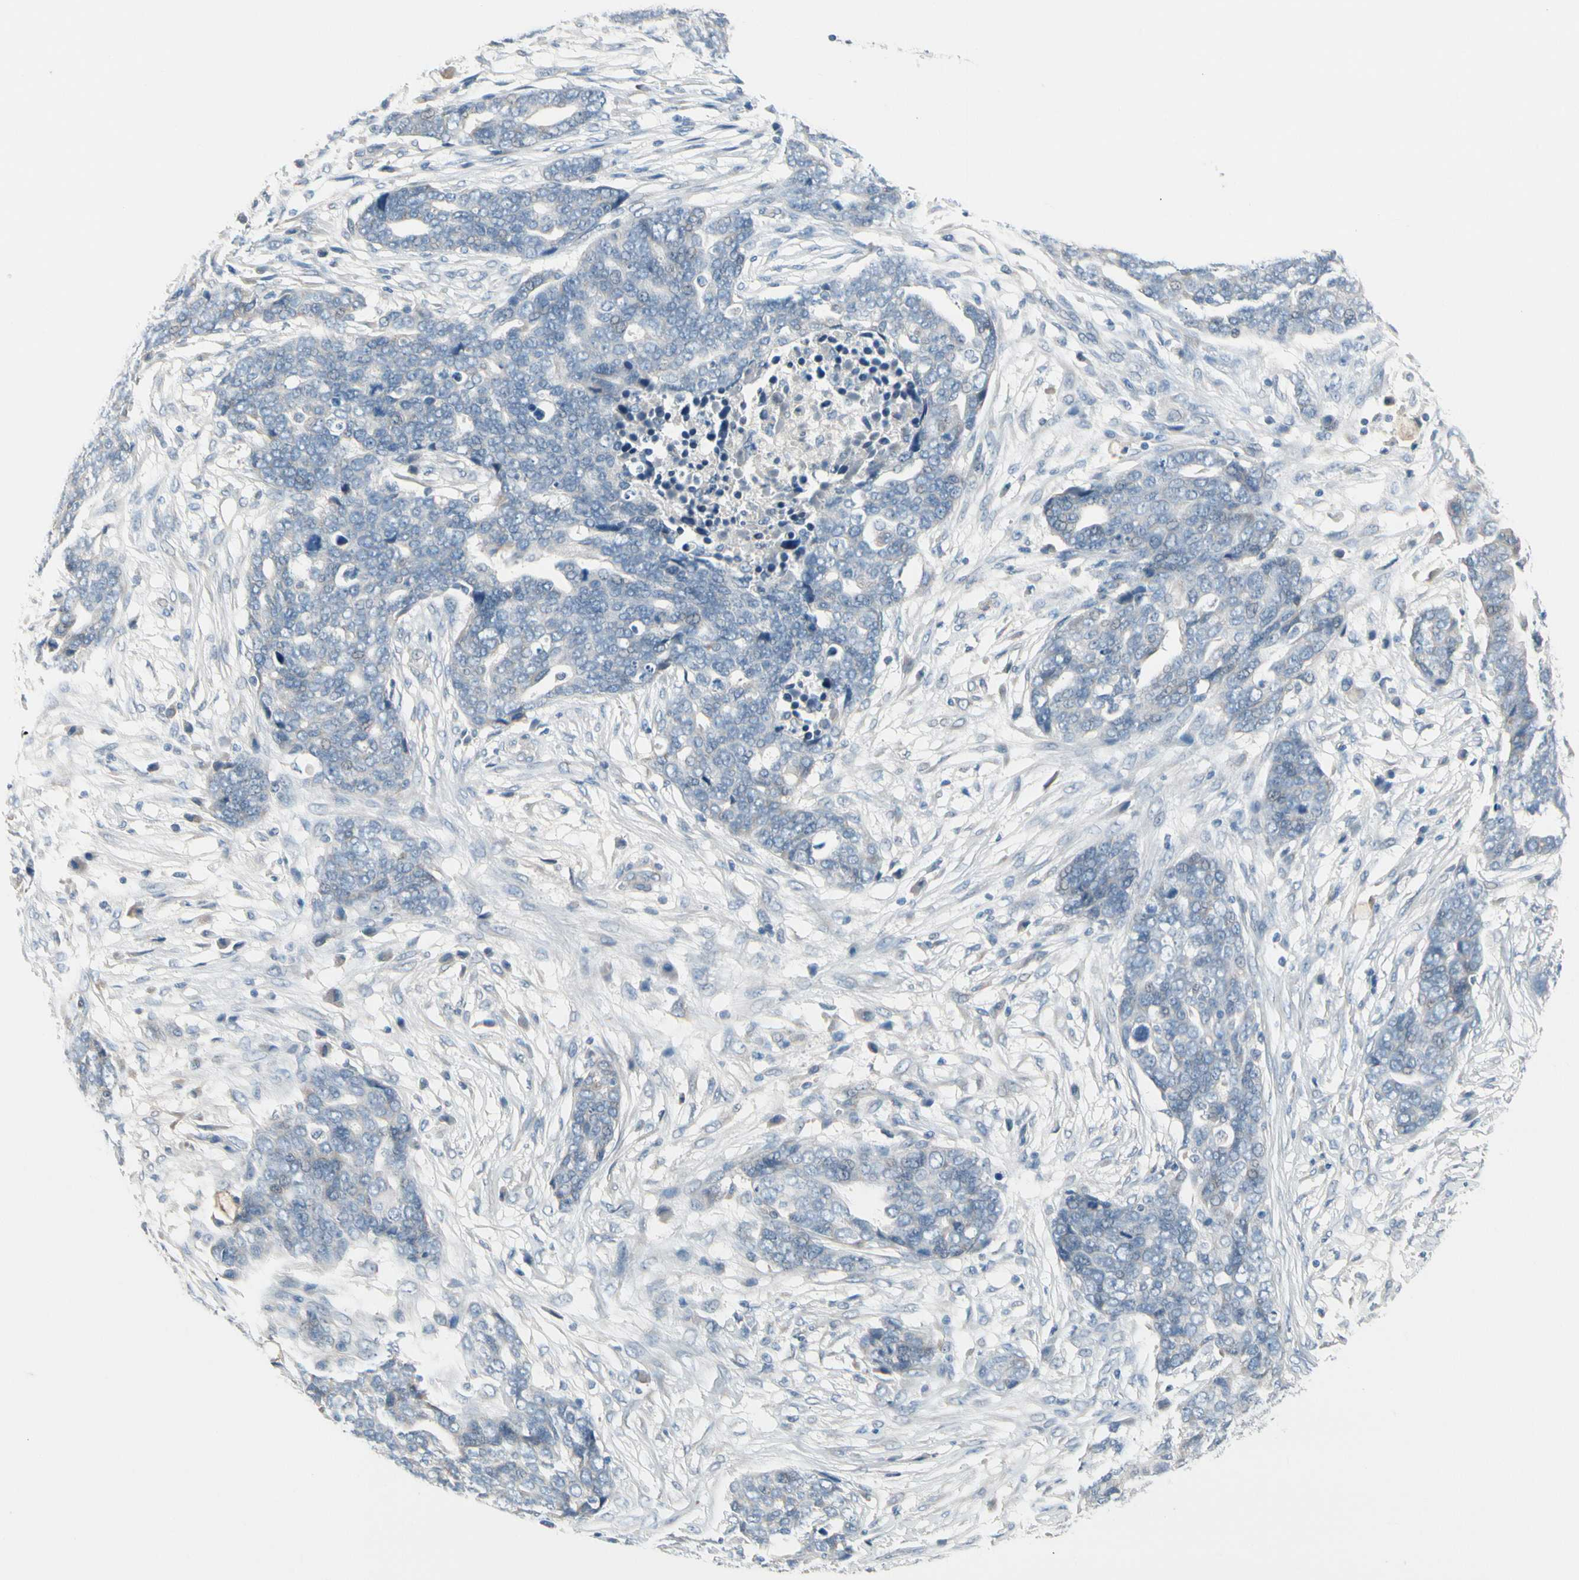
{"staining": {"intensity": "negative", "quantity": "none", "location": "none"}, "tissue": "ovarian cancer", "cell_type": "Tumor cells", "image_type": "cancer", "snomed": [{"axis": "morphology", "description": "Normal tissue, NOS"}, {"axis": "morphology", "description": "Cystadenocarcinoma, serous, NOS"}, {"axis": "topography", "description": "Fallopian tube"}, {"axis": "topography", "description": "Ovary"}], "caption": "Ovarian cancer (serous cystadenocarcinoma) stained for a protein using immunohistochemistry (IHC) reveals no expression tumor cells.", "gene": "CNDP1", "patient": {"sex": "female", "age": 56}}